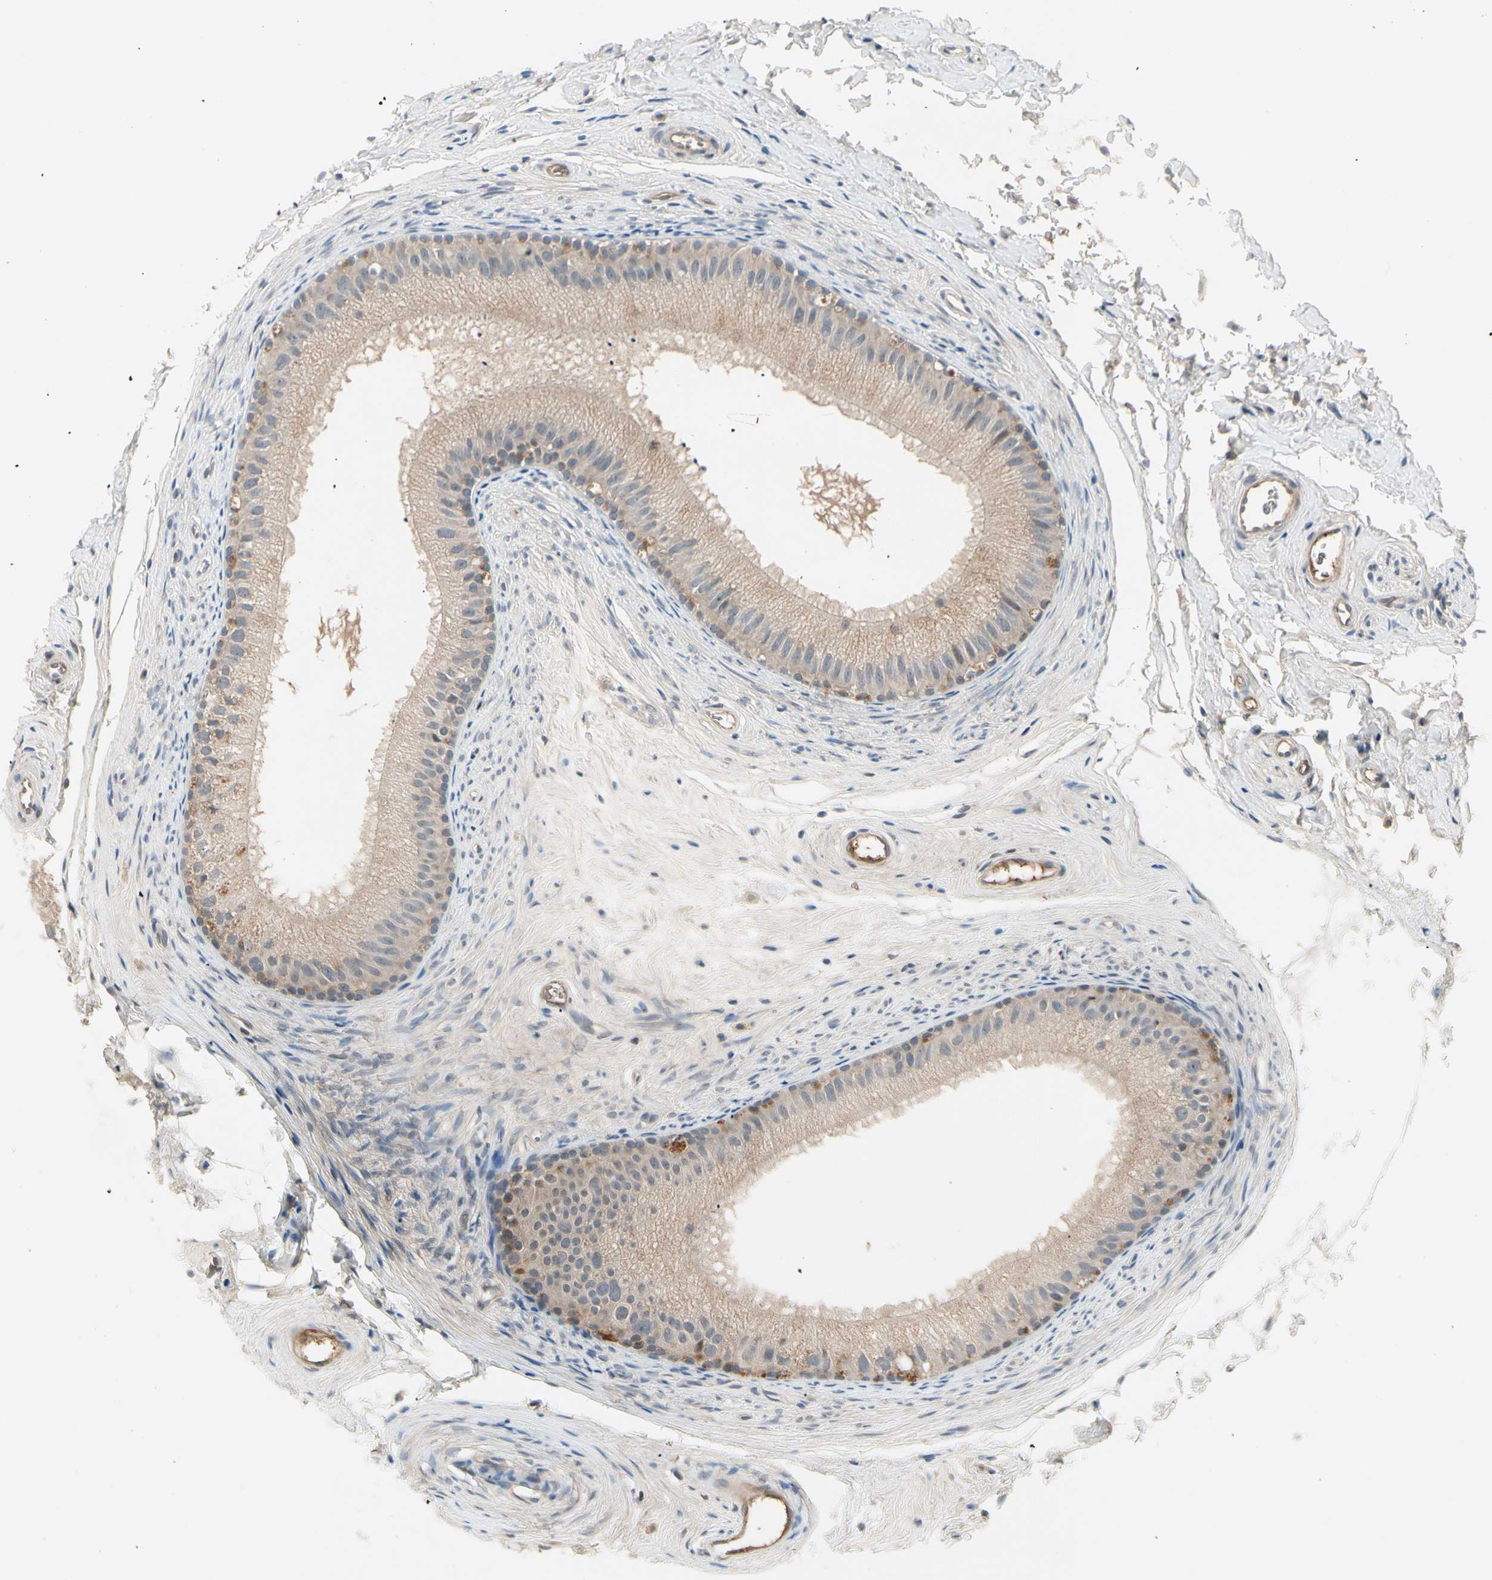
{"staining": {"intensity": "moderate", "quantity": ">75%", "location": "cytoplasmic/membranous"}, "tissue": "epididymis", "cell_type": "Glandular cells", "image_type": "normal", "snomed": [{"axis": "morphology", "description": "Normal tissue, NOS"}, {"axis": "topography", "description": "Epididymis"}], "caption": "Human epididymis stained for a protein (brown) shows moderate cytoplasmic/membranous positive expression in about >75% of glandular cells.", "gene": "CCL4", "patient": {"sex": "male", "age": 56}}